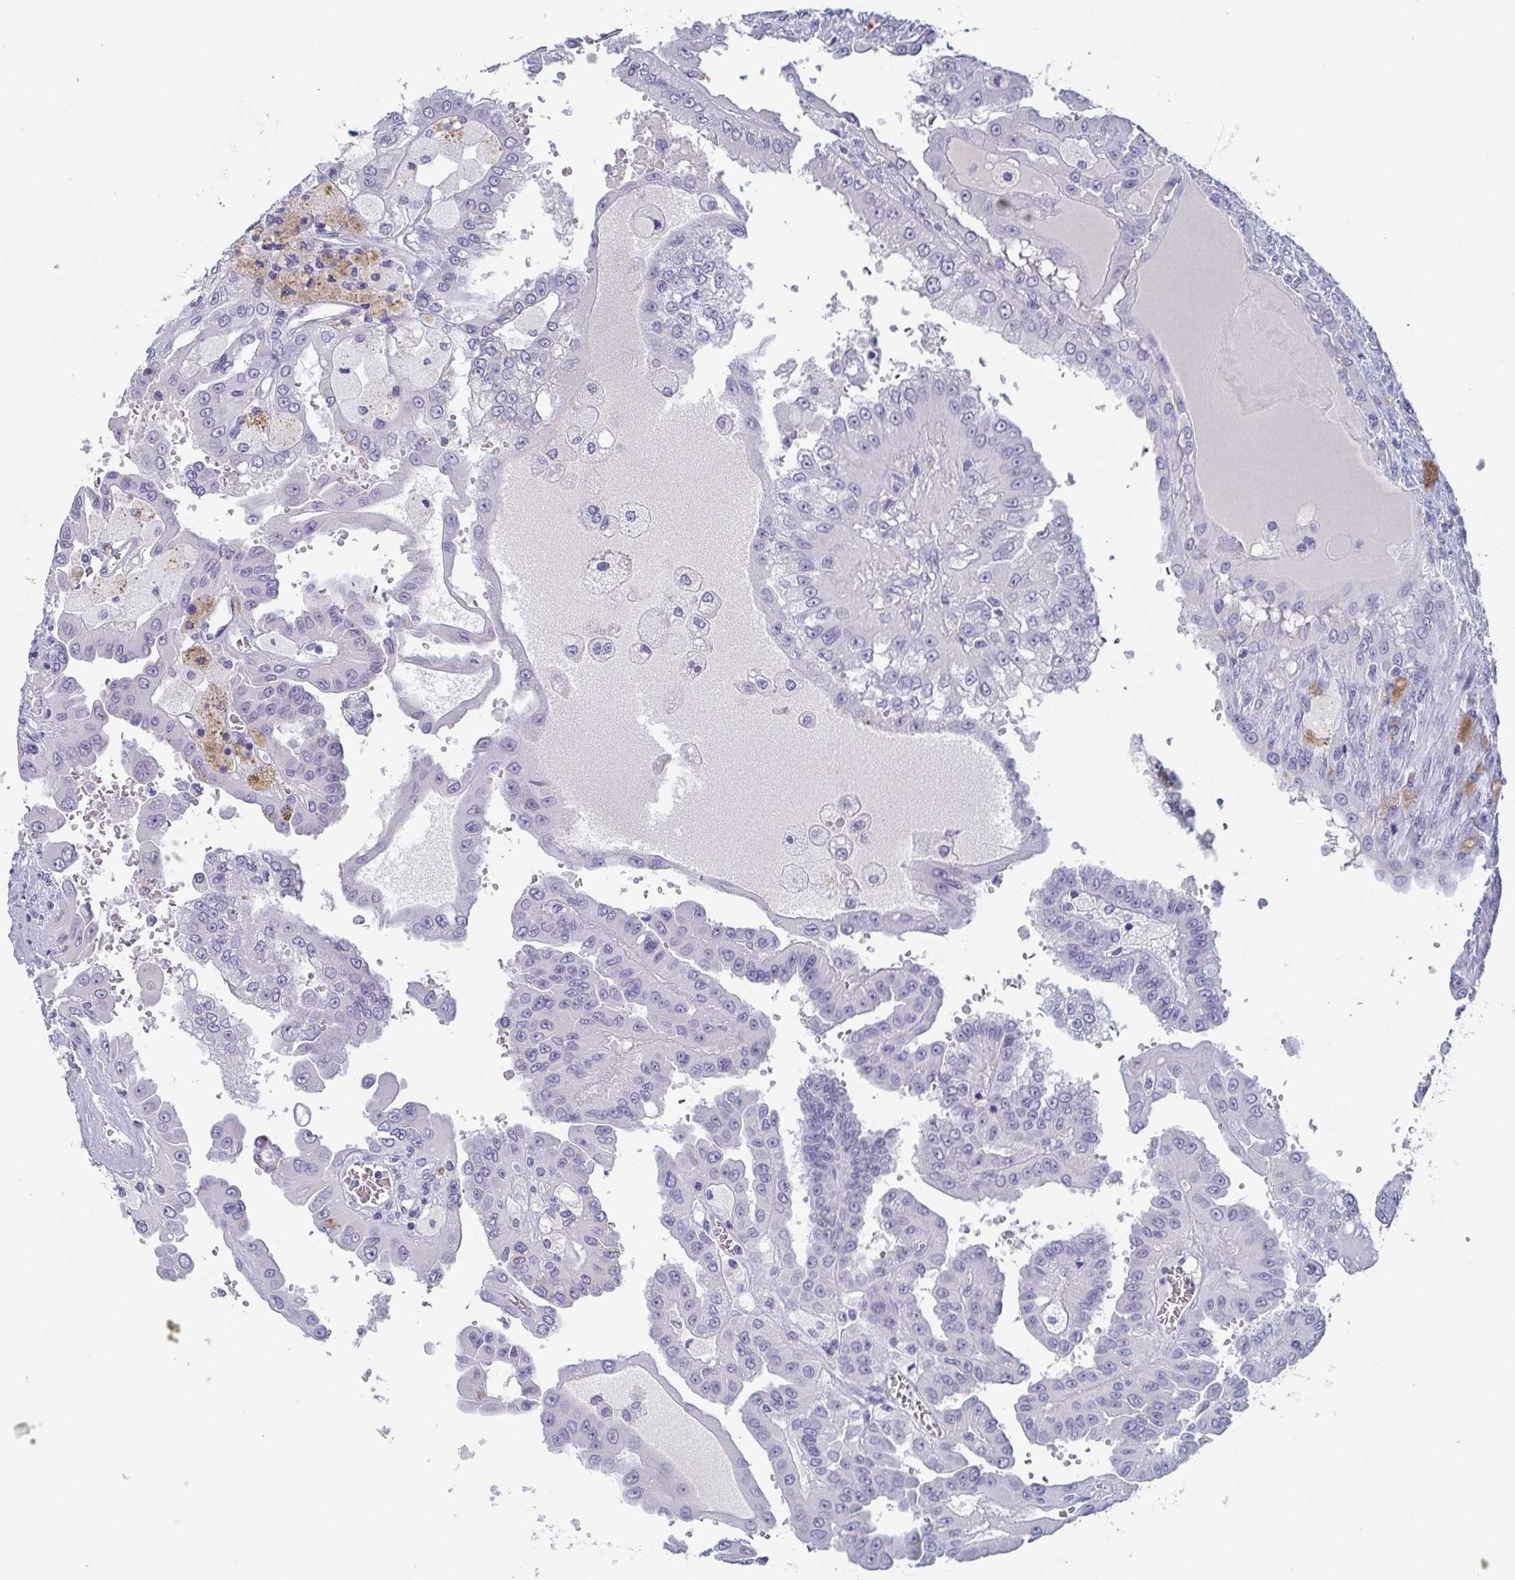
{"staining": {"intensity": "negative", "quantity": "none", "location": "none"}, "tissue": "renal cancer", "cell_type": "Tumor cells", "image_type": "cancer", "snomed": [{"axis": "morphology", "description": "Adenocarcinoma, NOS"}, {"axis": "topography", "description": "Kidney"}], "caption": "Protein analysis of renal adenocarcinoma demonstrates no significant staining in tumor cells. The staining was performed using DAB to visualize the protein expression in brown, while the nuclei were stained in blue with hematoxylin (Magnification: 20x).", "gene": "ITLN1", "patient": {"sex": "male", "age": 58}}